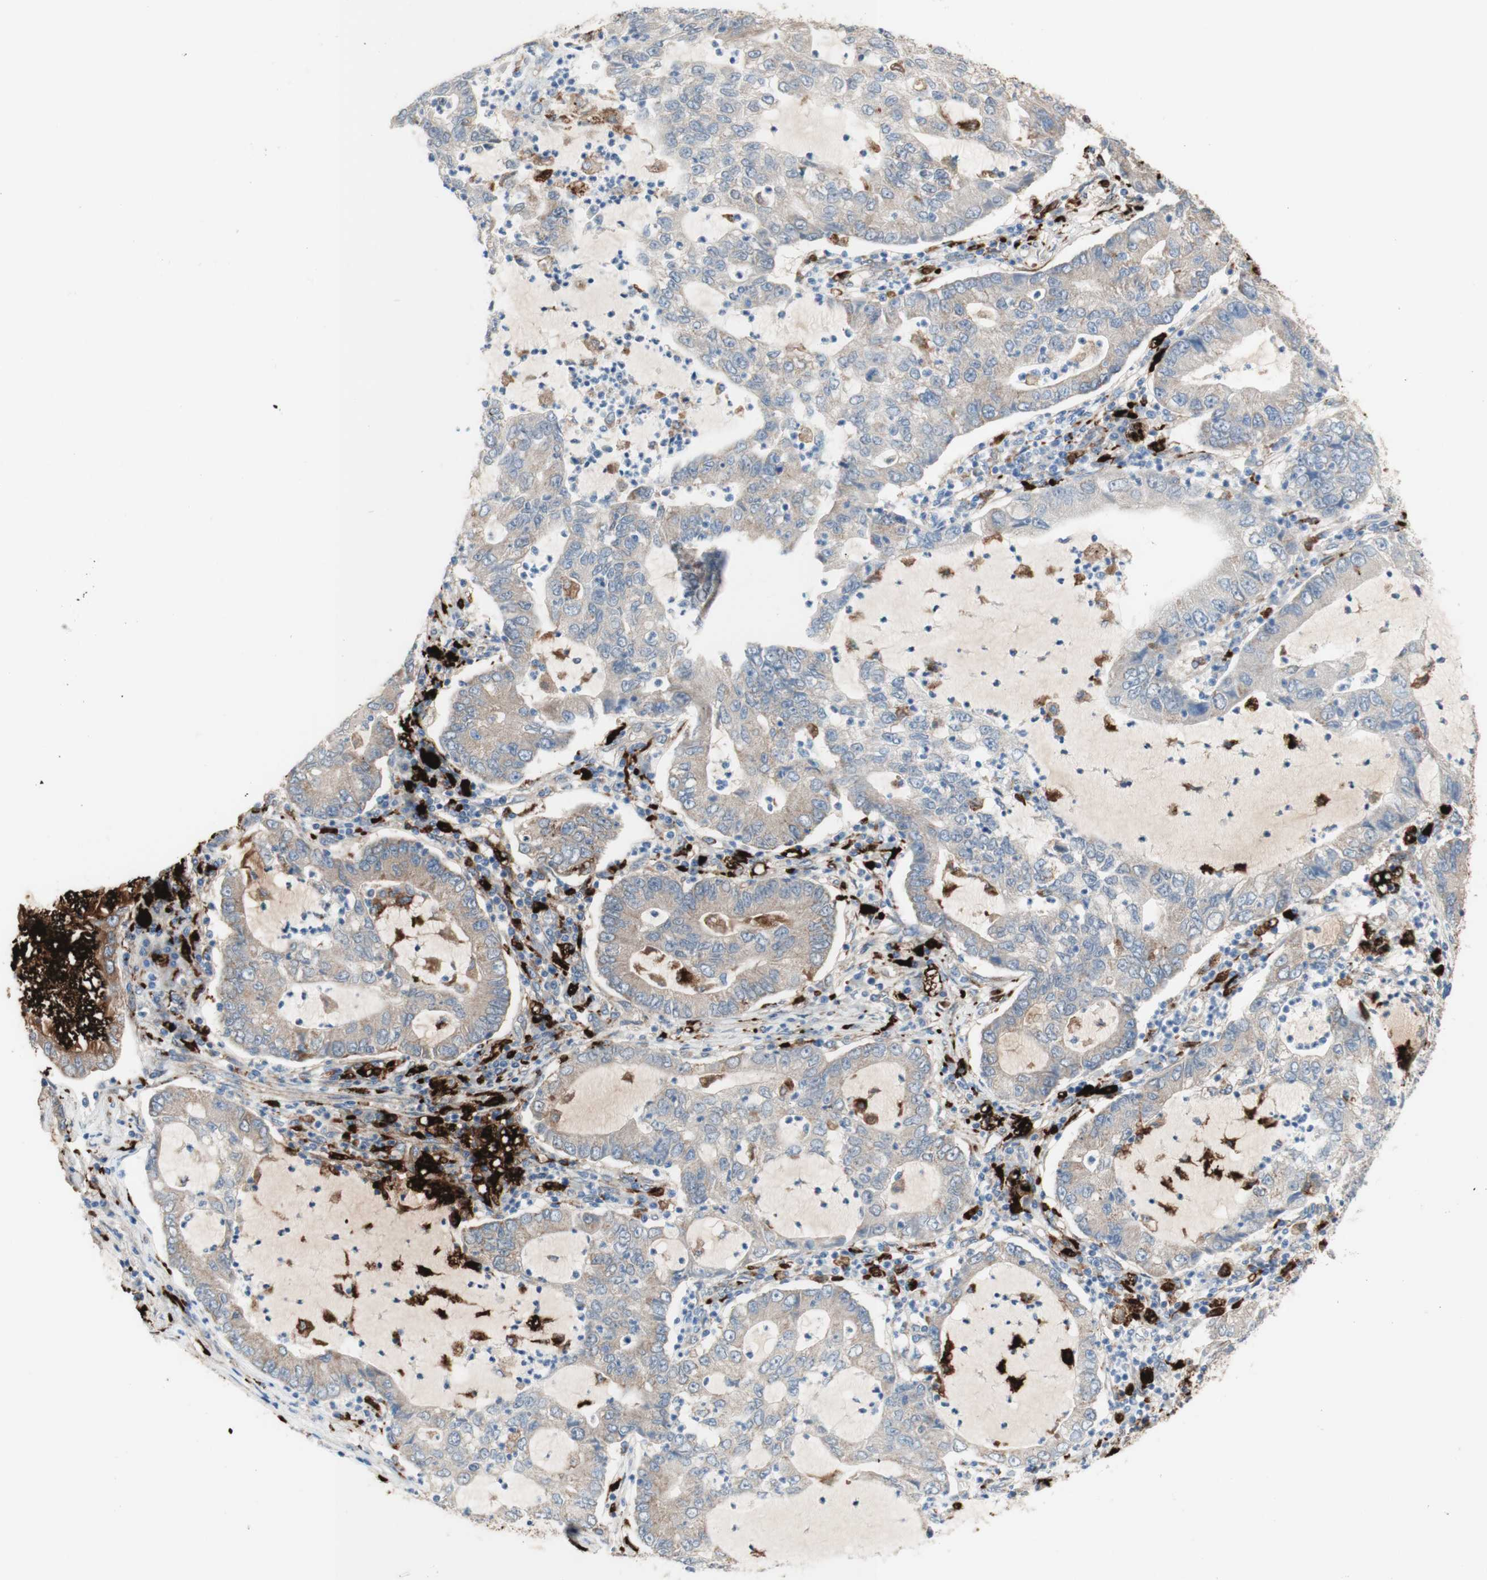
{"staining": {"intensity": "negative", "quantity": "none", "location": "none"}, "tissue": "lung cancer", "cell_type": "Tumor cells", "image_type": "cancer", "snomed": [{"axis": "morphology", "description": "Adenocarcinoma, NOS"}, {"axis": "topography", "description": "Lung"}], "caption": "Immunohistochemical staining of lung cancer reveals no significant positivity in tumor cells. (DAB immunohistochemistry (IHC) with hematoxylin counter stain).", "gene": "URB2", "patient": {"sex": "female", "age": 51}}